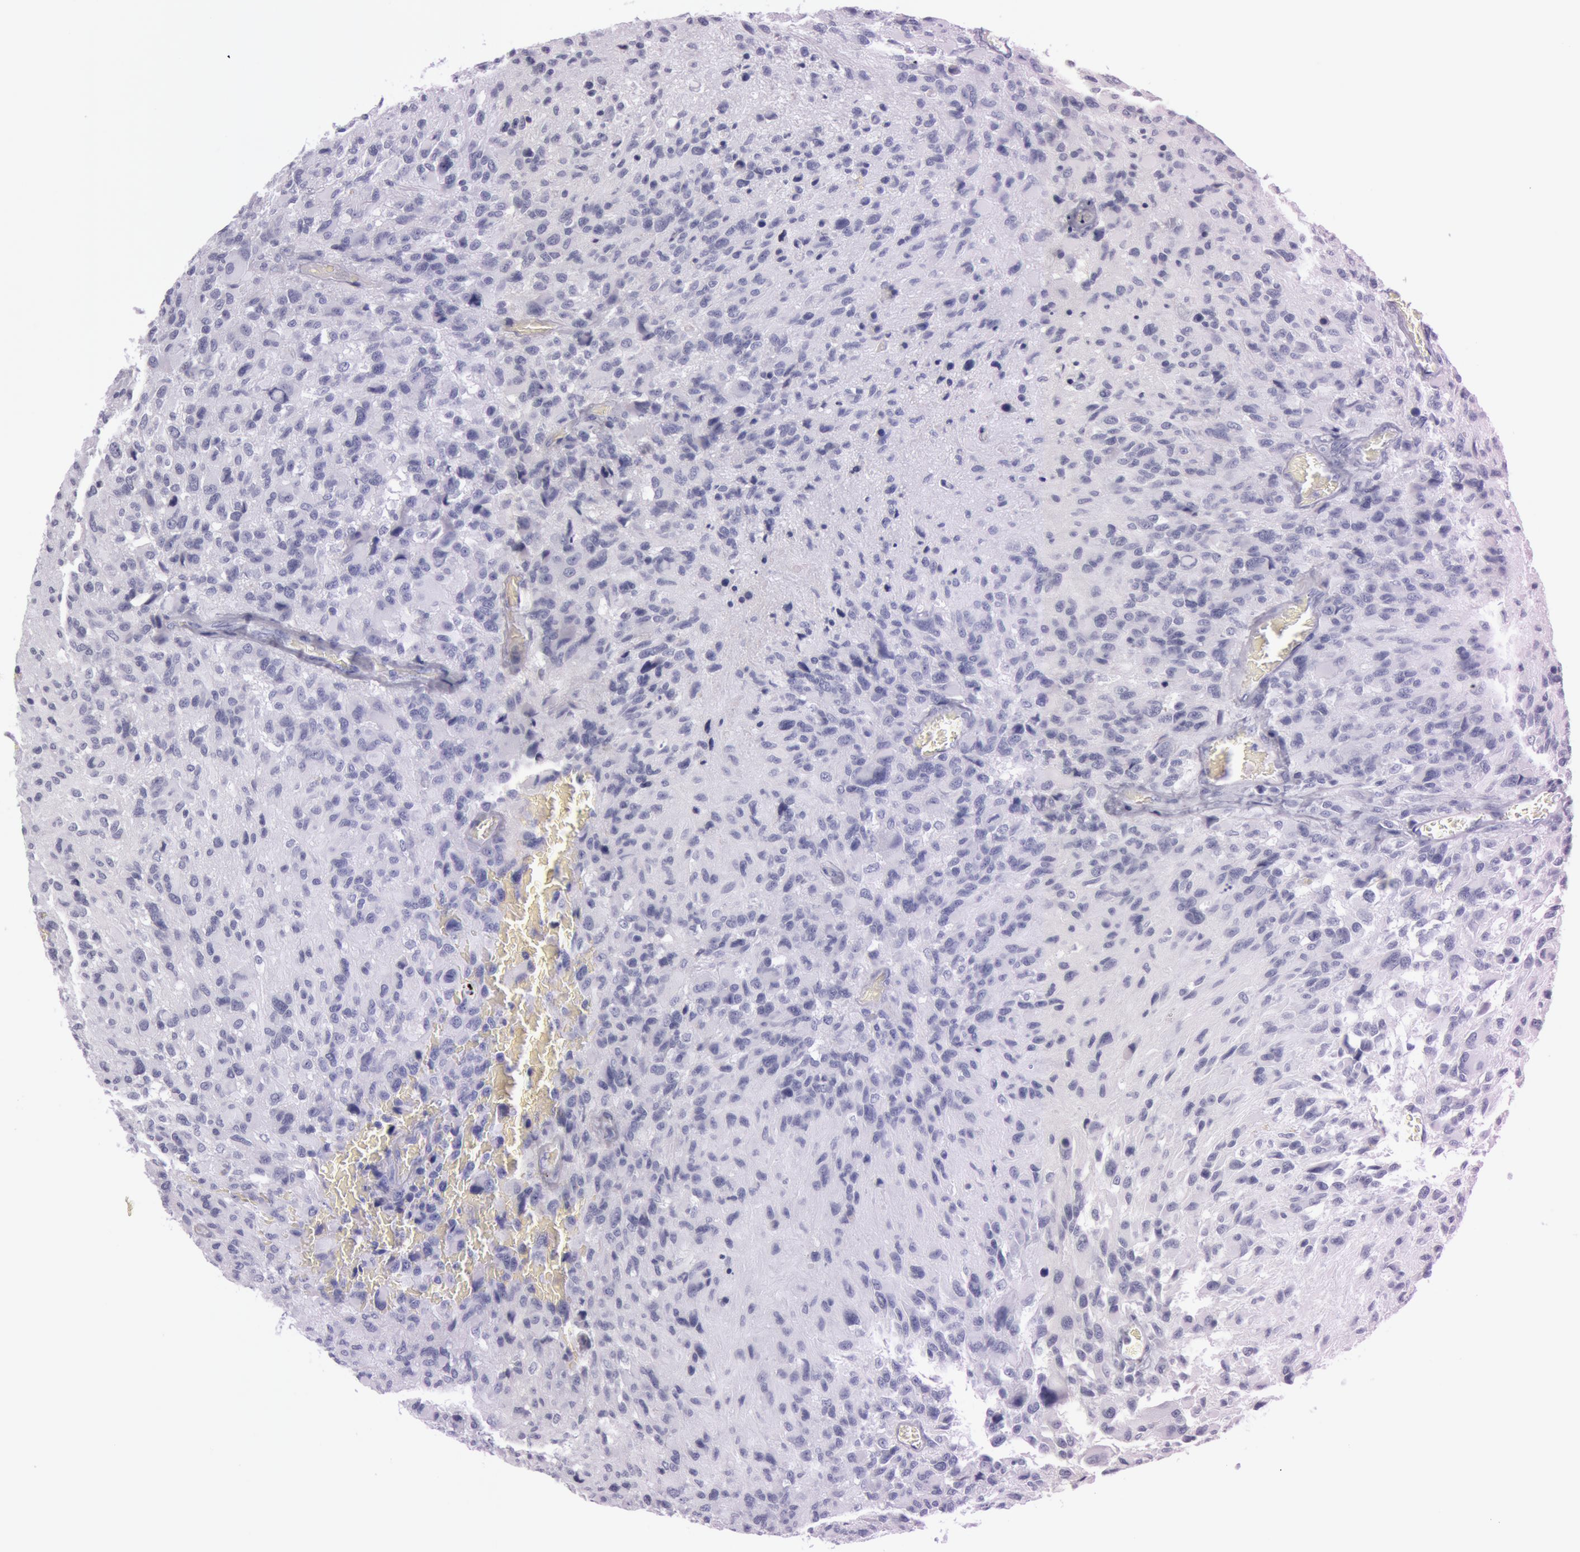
{"staining": {"intensity": "negative", "quantity": "none", "location": "none"}, "tissue": "glioma", "cell_type": "Tumor cells", "image_type": "cancer", "snomed": [{"axis": "morphology", "description": "Glioma, malignant, High grade"}, {"axis": "topography", "description": "Brain"}], "caption": "Glioma was stained to show a protein in brown. There is no significant staining in tumor cells. (DAB (3,3'-diaminobenzidine) immunohistochemistry visualized using brightfield microscopy, high magnification).", "gene": "S100A7", "patient": {"sex": "male", "age": 69}}